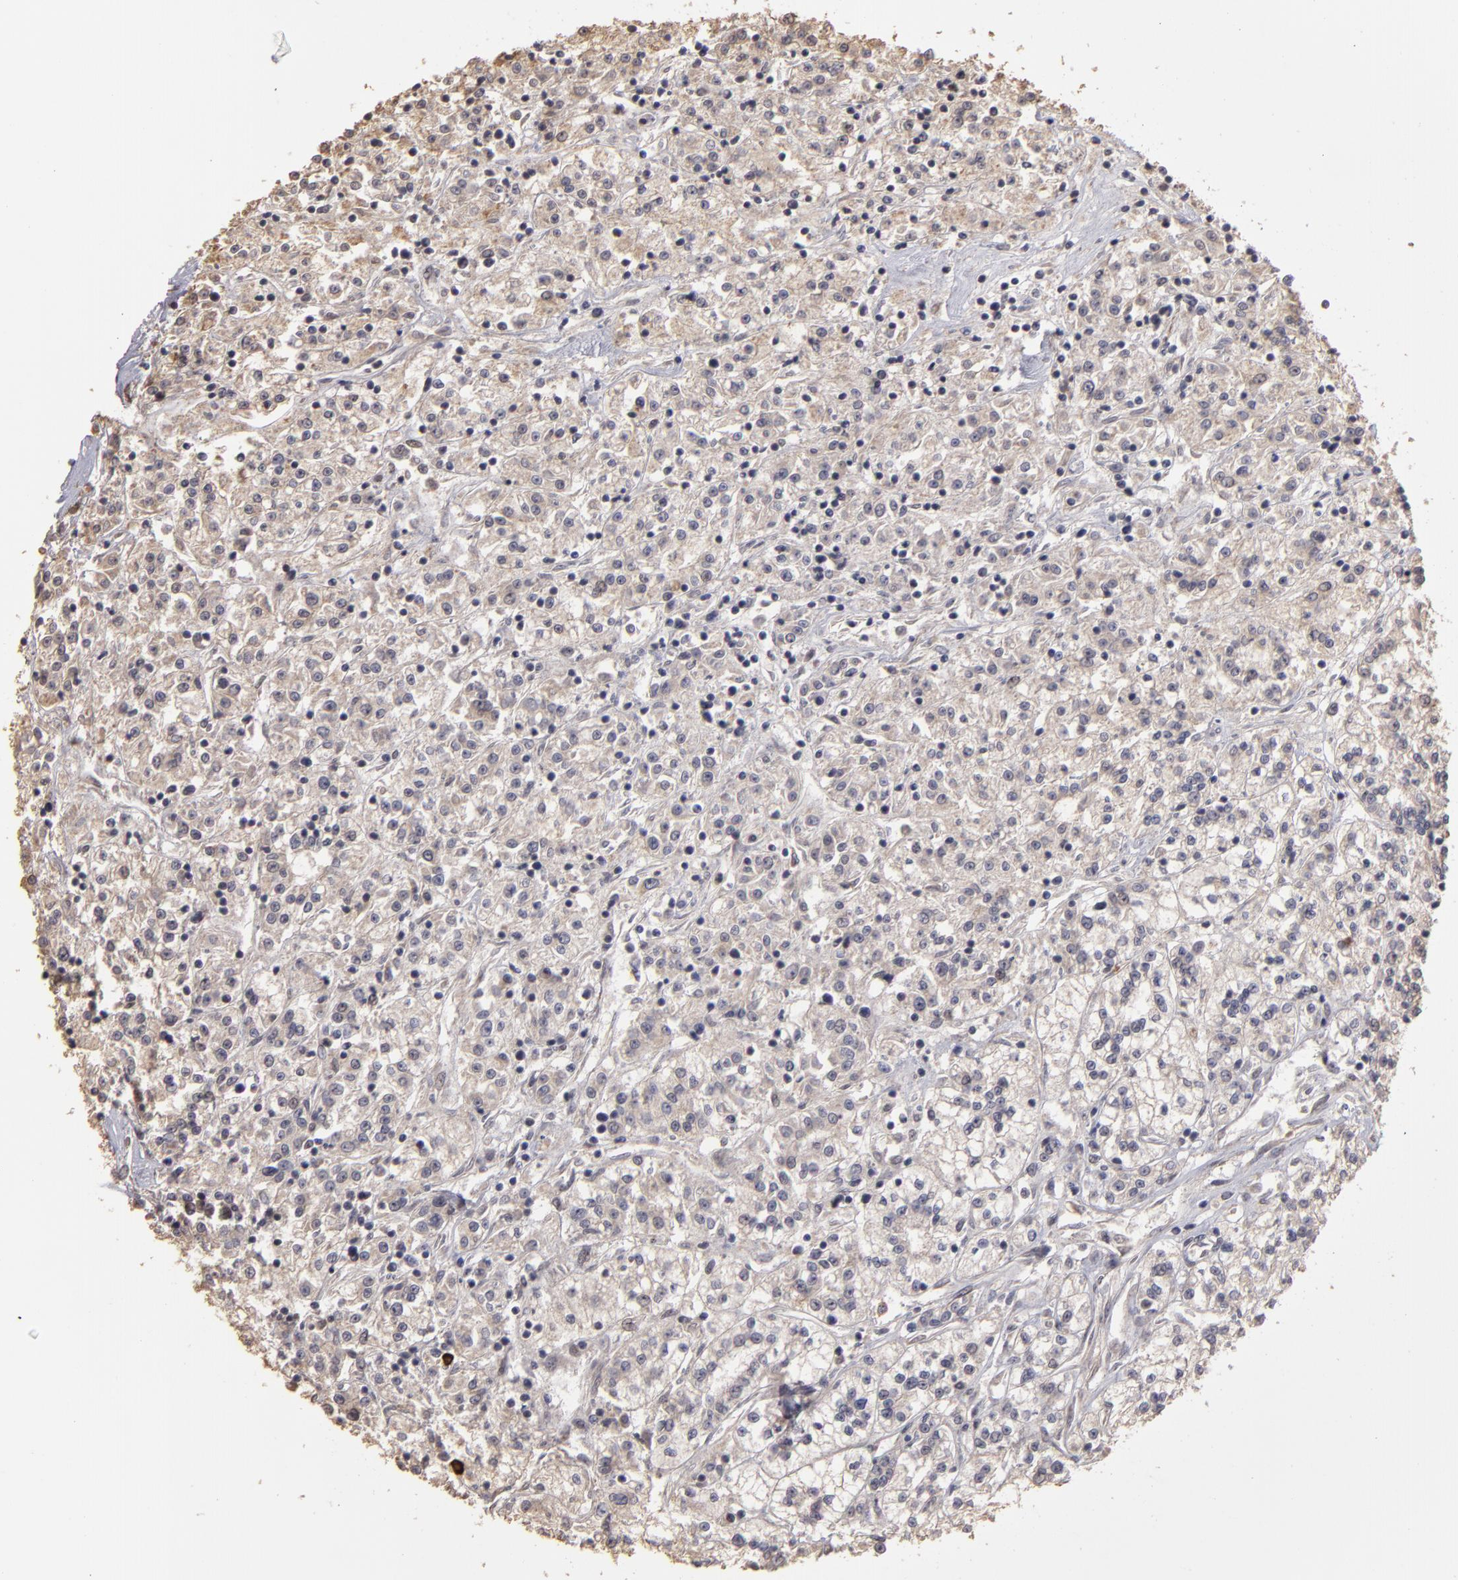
{"staining": {"intensity": "weak", "quantity": ">75%", "location": "cytoplasmic/membranous"}, "tissue": "renal cancer", "cell_type": "Tumor cells", "image_type": "cancer", "snomed": [{"axis": "morphology", "description": "Adenocarcinoma, NOS"}, {"axis": "topography", "description": "Kidney"}], "caption": "Immunohistochemistry photomicrograph of human renal cancer stained for a protein (brown), which shows low levels of weak cytoplasmic/membranous positivity in approximately >75% of tumor cells.", "gene": "CD55", "patient": {"sex": "female", "age": 76}}